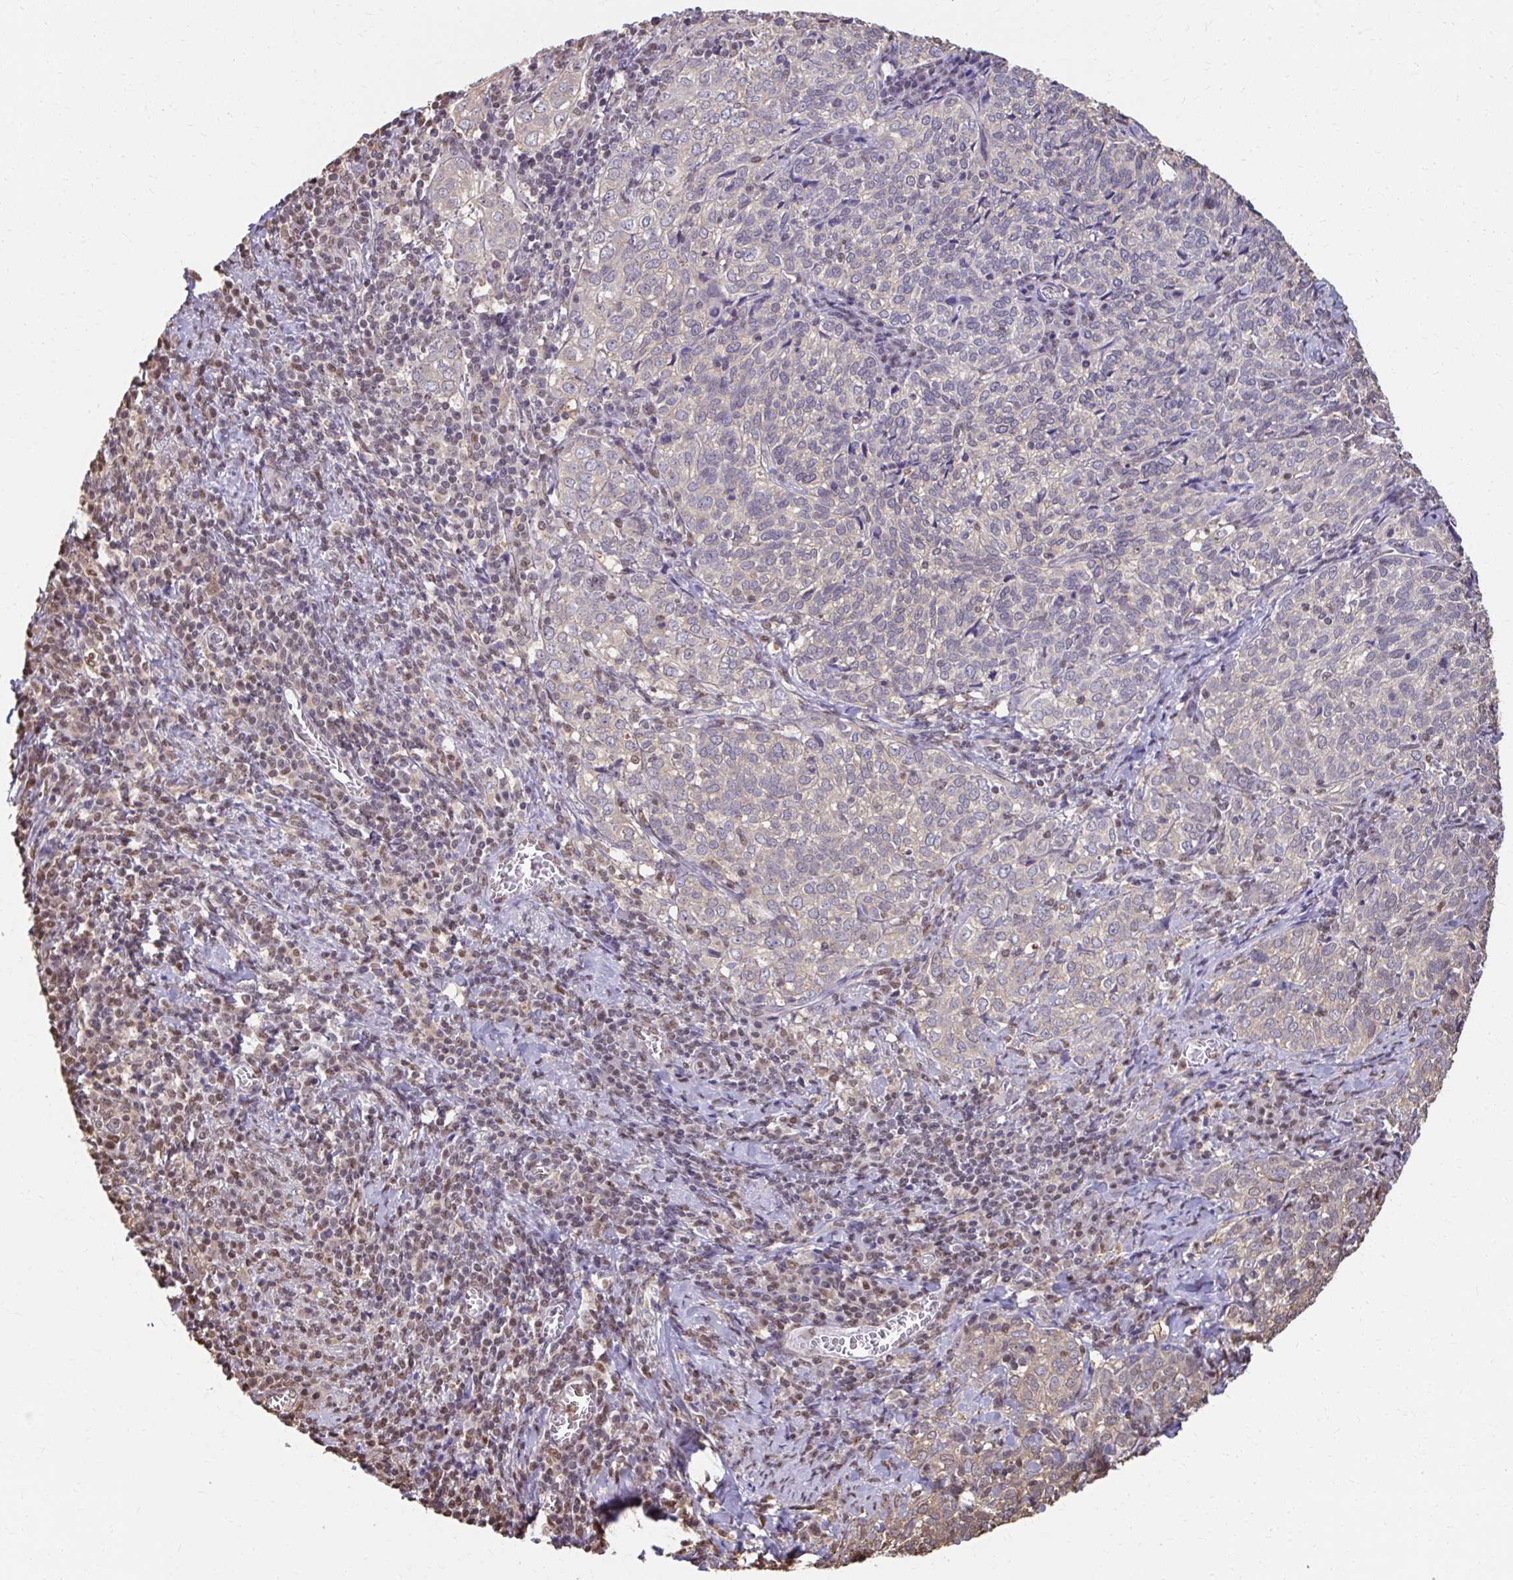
{"staining": {"intensity": "negative", "quantity": "none", "location": "none"}, "tissue": "cervical cancer", "cell_type": "Tumor cells", "image_type": "cancer", "snomed": [{"axis": "morphology", "description": "Normal tissue, NOS"}, {"axis": "morphology", "description": "Squamous cell carcinoma, NOS"}, {"axis": "topography", "description": "Vagina"}, {"axis": "topography", "description": "Cervix"}], "caption": "Protein analysis of cervical squamous cell carcinoma exhibits no significant staining in tumor cells.", "gene": "ING4", "patient": {"sex": "female", "age": 45}}